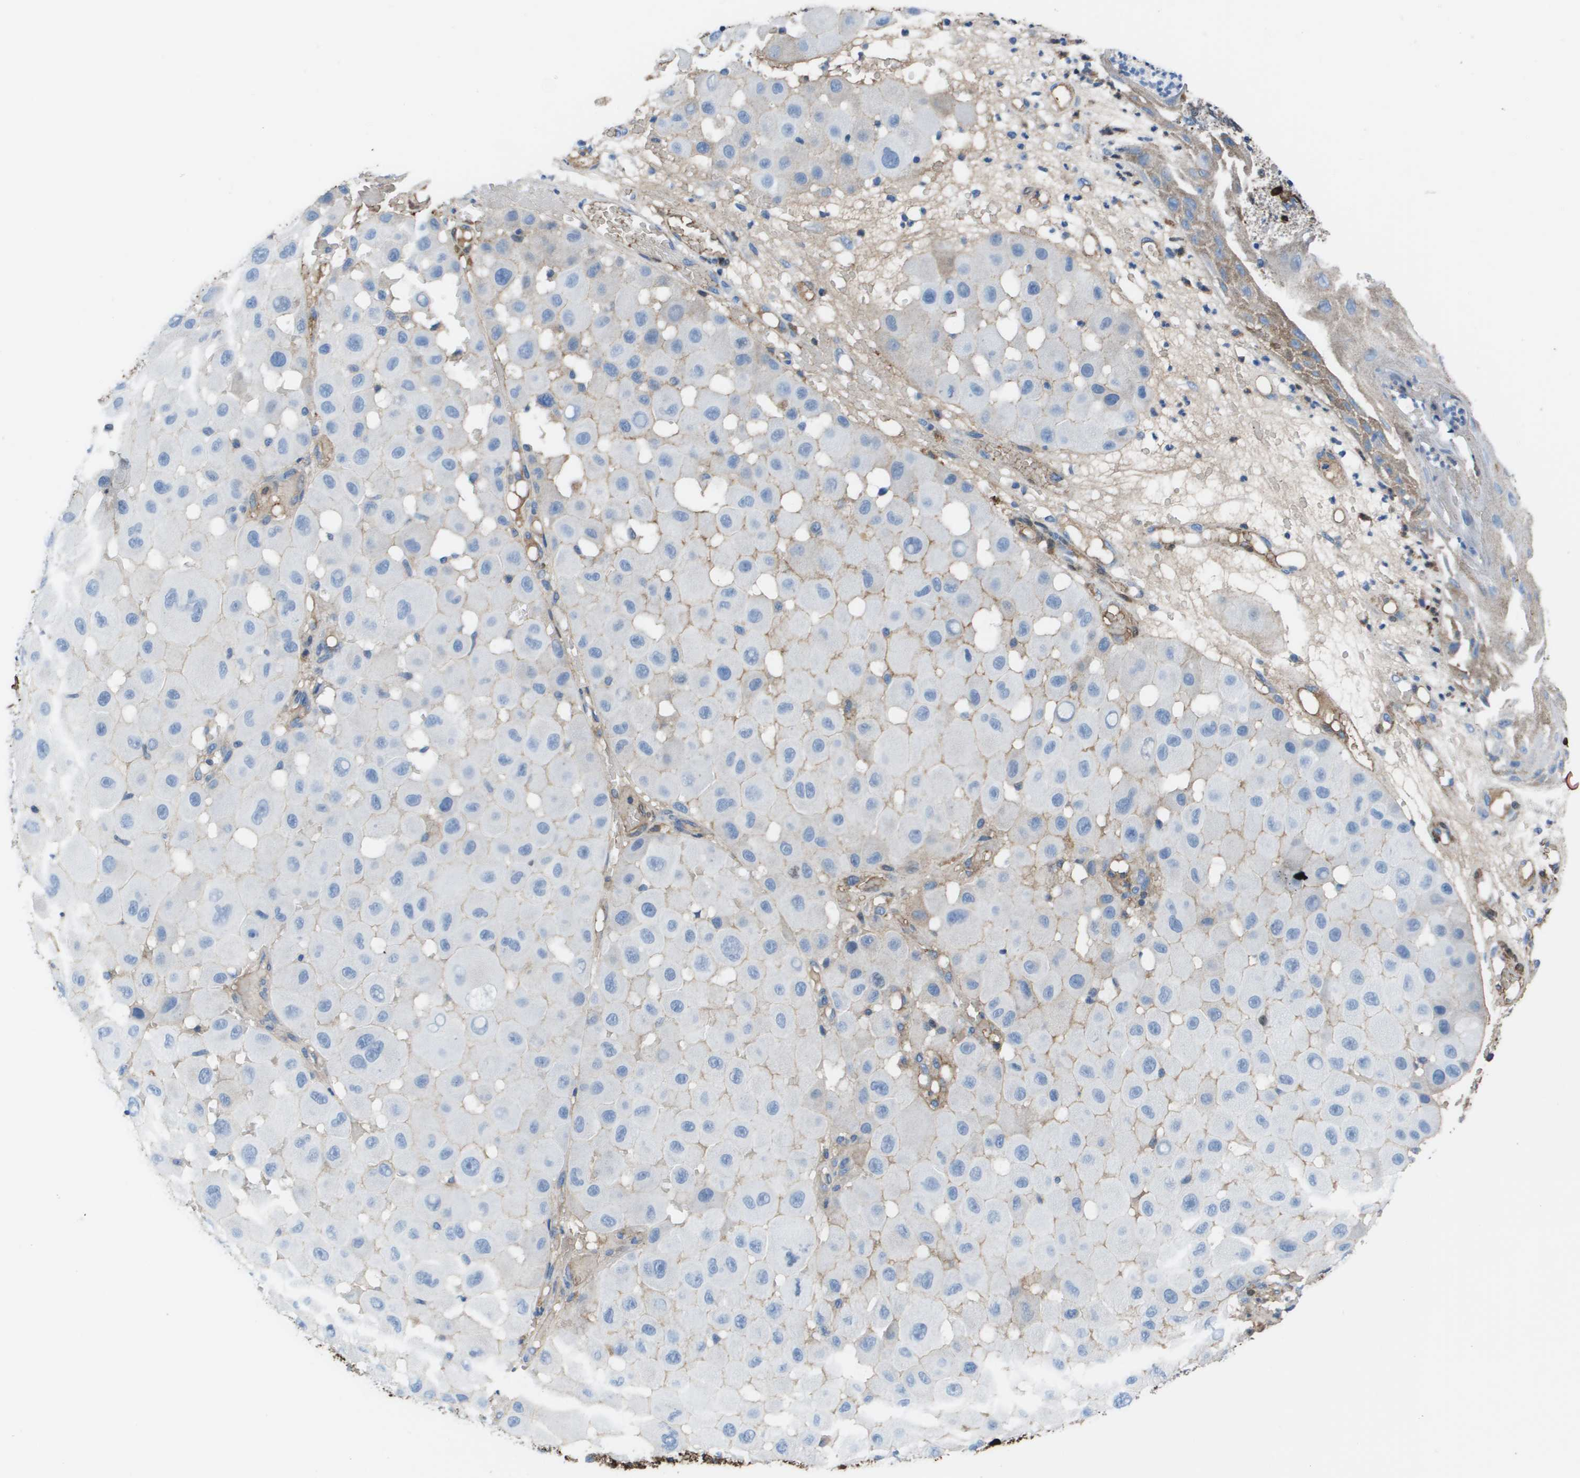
{"staining": {"intensity": "negative", "quantity": "none", "location": "none"}, "tissue": "melanoma", "cell_type": "Tumor cells", "image_type": "cancer", "snomed": [{"axis": "morphology", "description": "Malignant melanoma, NOS"}, {"axis": "topography", "description": "Skin"}], "caption": "Histopathology image shows no significant protein staining in tumor cells of malignant melanoma.", "gene": "VTN", "patient": {"sex": "female", "age": 81}}